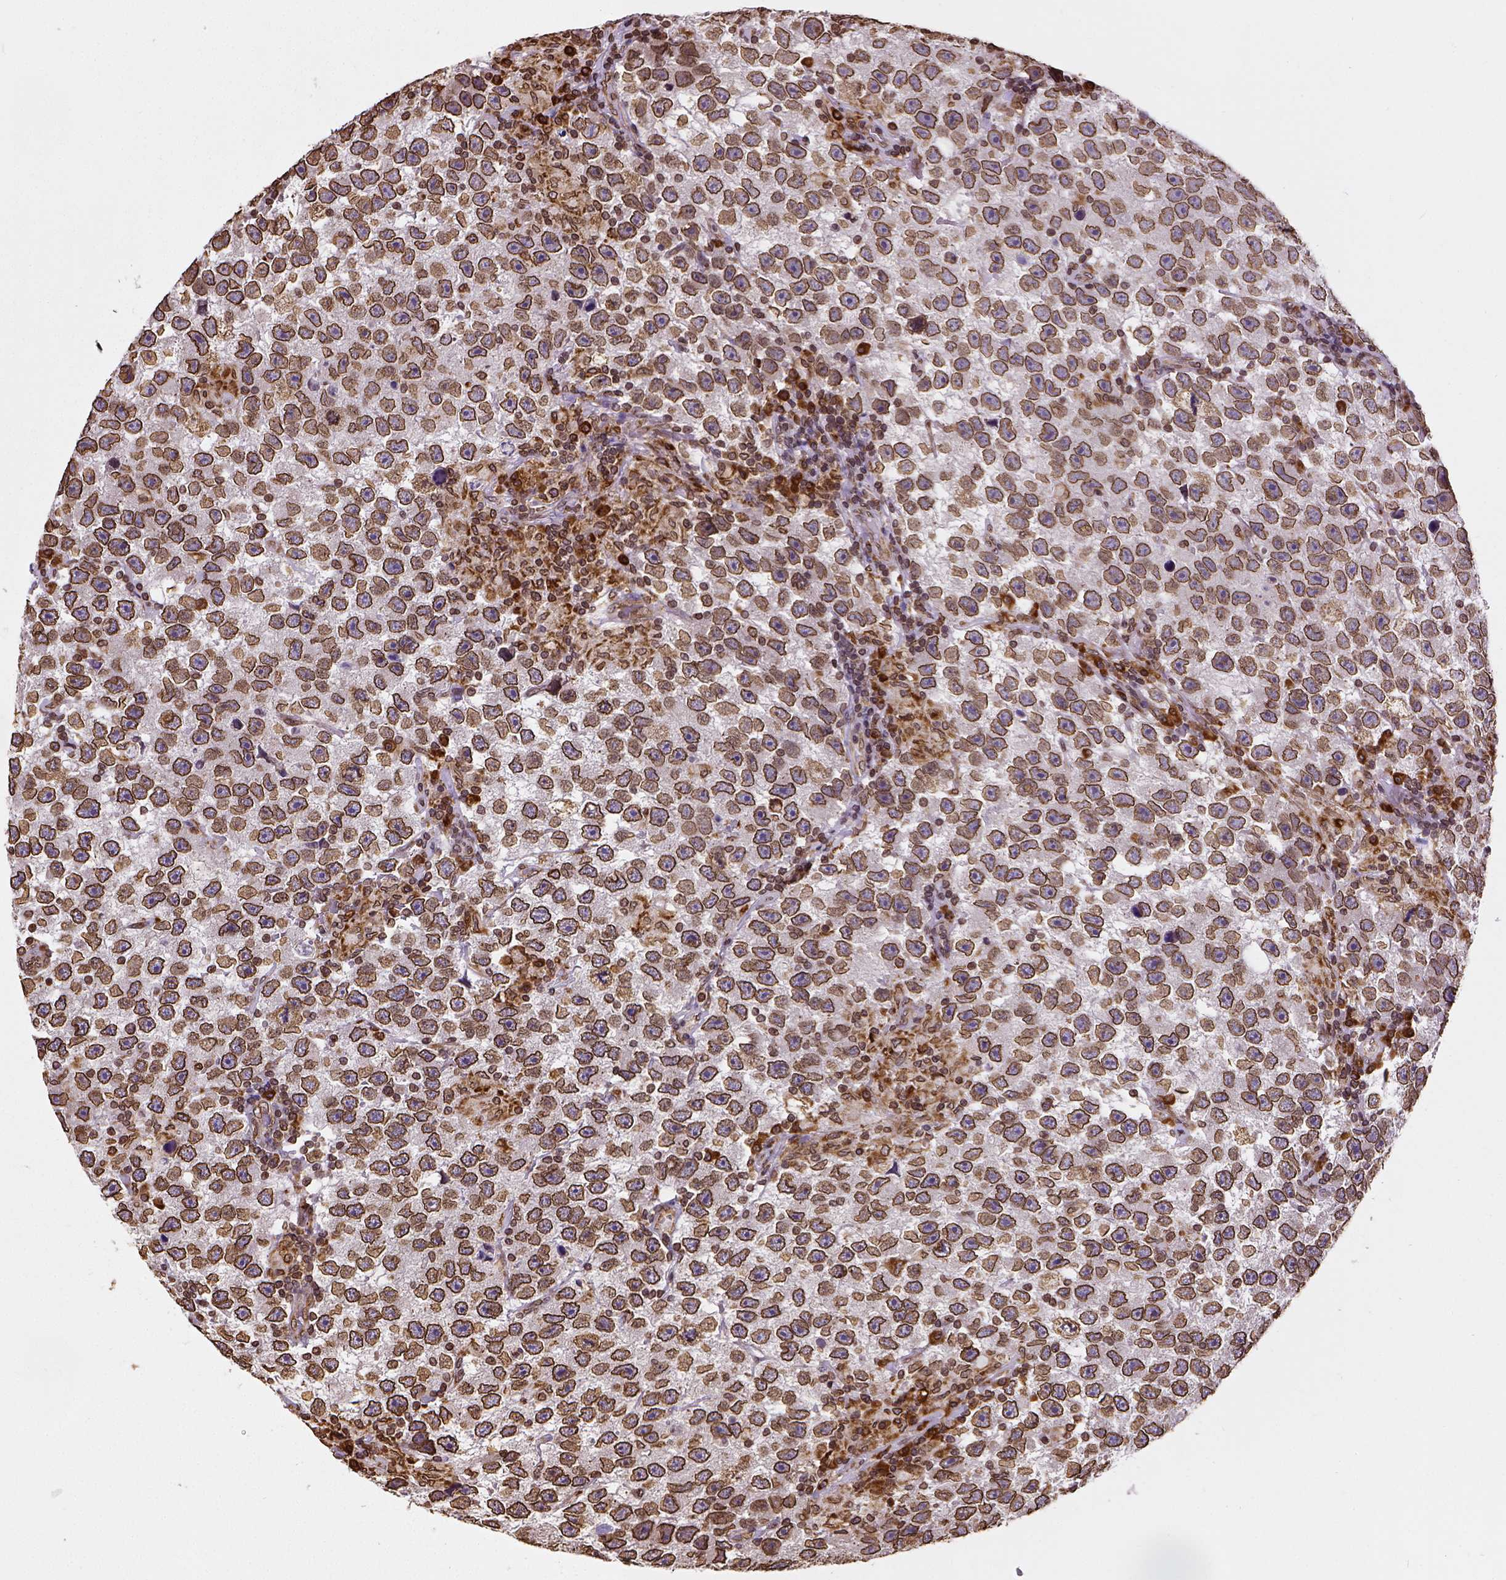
{"staining": {"intensity": "strong", "quantity": ">75%", "location": "cytoplasmic/membranous,nuclear"}, "tissue": "testis cancer", "cell_type": "Tumor cells", "image_type": "cancer", "snomed": [{"axis": "morphology", "description": "Seminoma, NOS"}, {"axis": "topography", "description": "Testis"}], "caption": "IHC (DAB (3,3'-diaminobenzidine)) staining of human testis cancer reveals strong cytoplasmic/membranous and nuclear protein staining in about >75% of tumor cells.", "gene": "MTDH", "patient": {"sex": "male", "age": 26}}